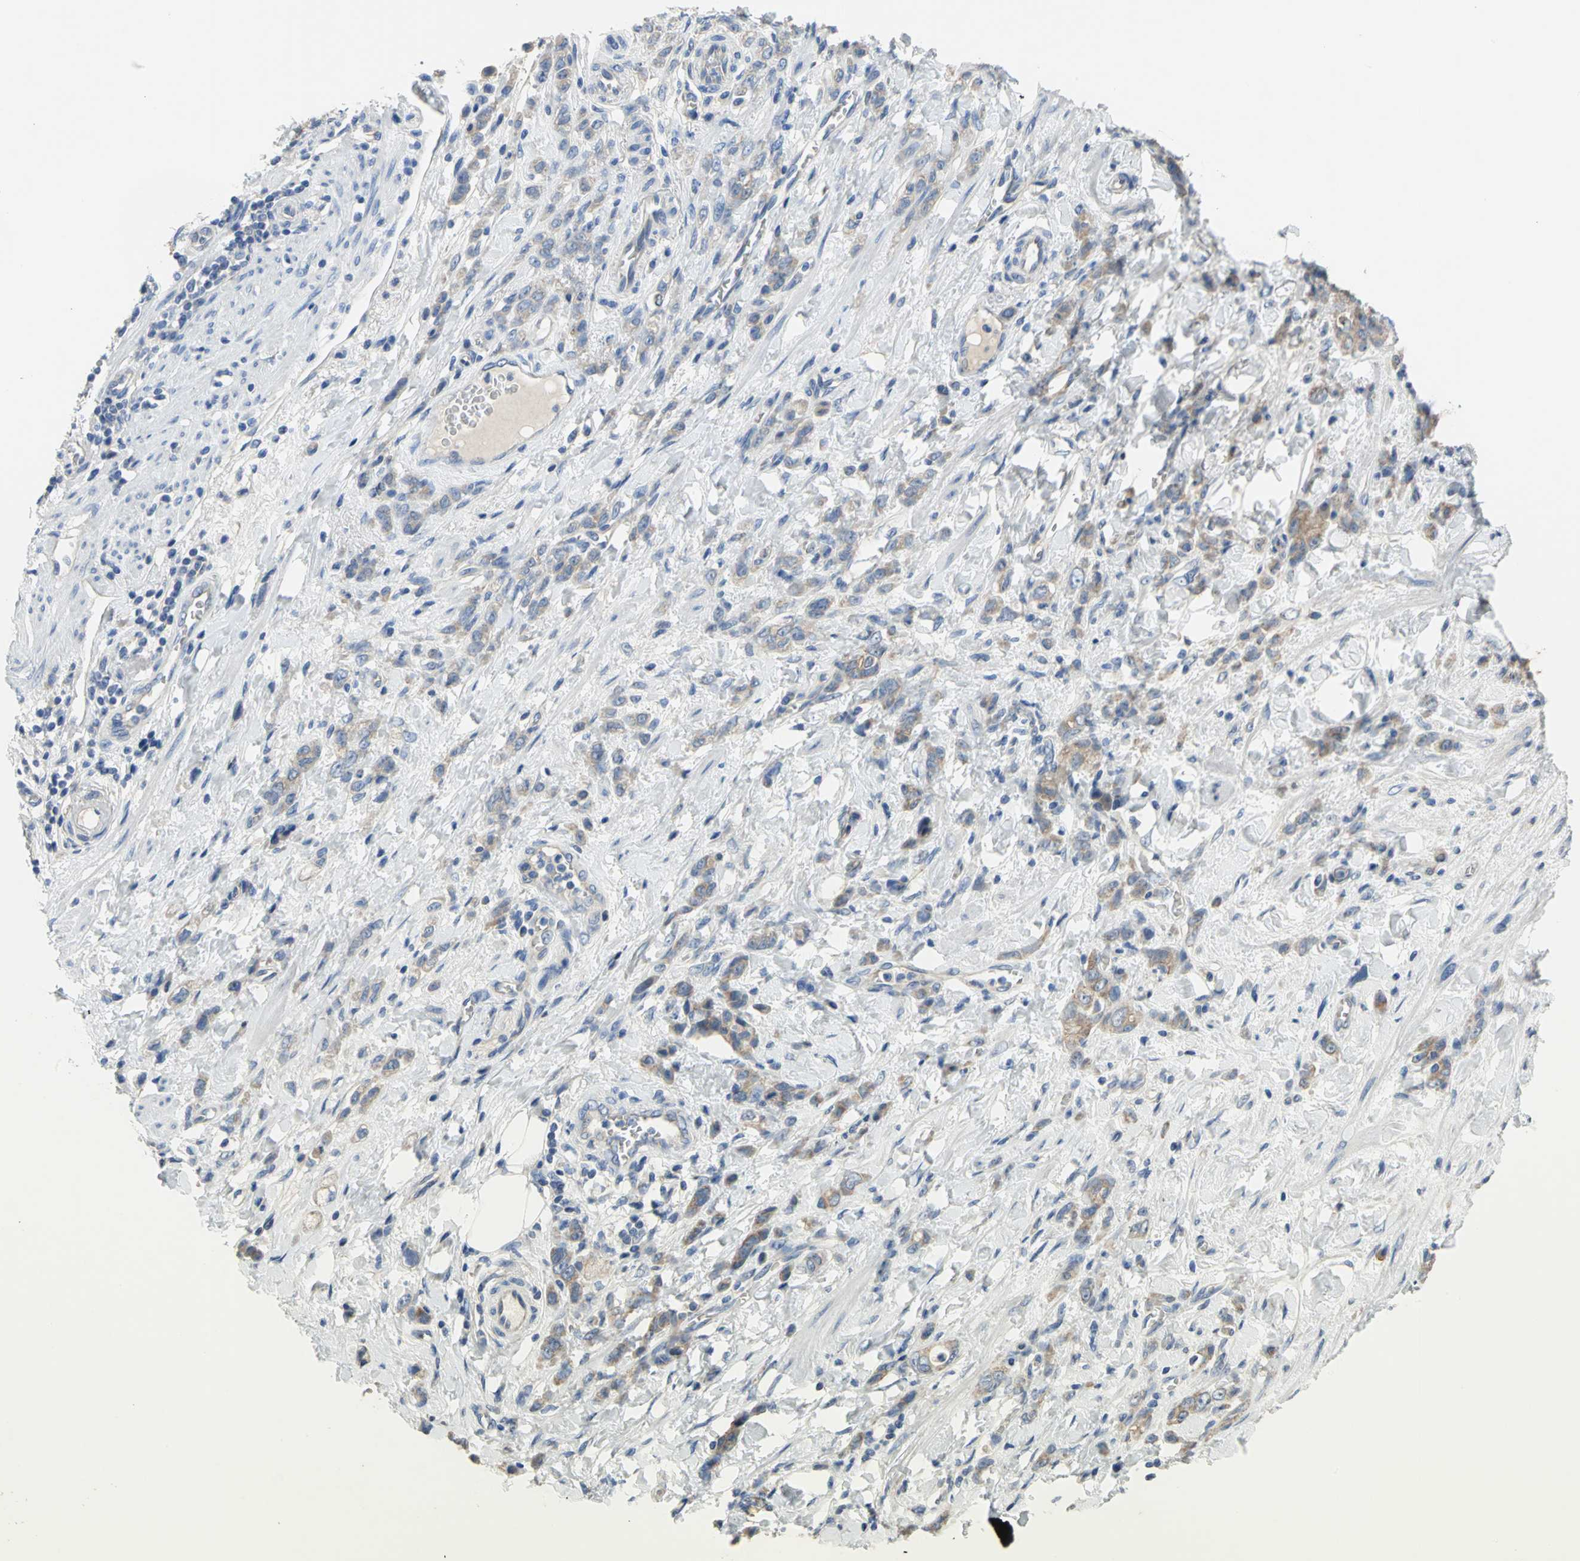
{"staining": {"intensity": "weak", "quantity": ">75%", "location": "cytoplasmic/membranous"}, "tissue": "stomach cancer", "cell_type": "Tumor cells", "image_type": "cancer", "snomed": [{"axis": "morphology", "description": "Adenocarcinoma, NOS"}, {"axis": "topography", "description": "Stomach"}], "caption": "Stomach cancer (adenocarcinoma) stained for a protein demonstrates weak cytoplasmic/membranous positivity in tumor cells.", "gene": "HTR1F", "patient": {"sex": "male", "age": 82}}